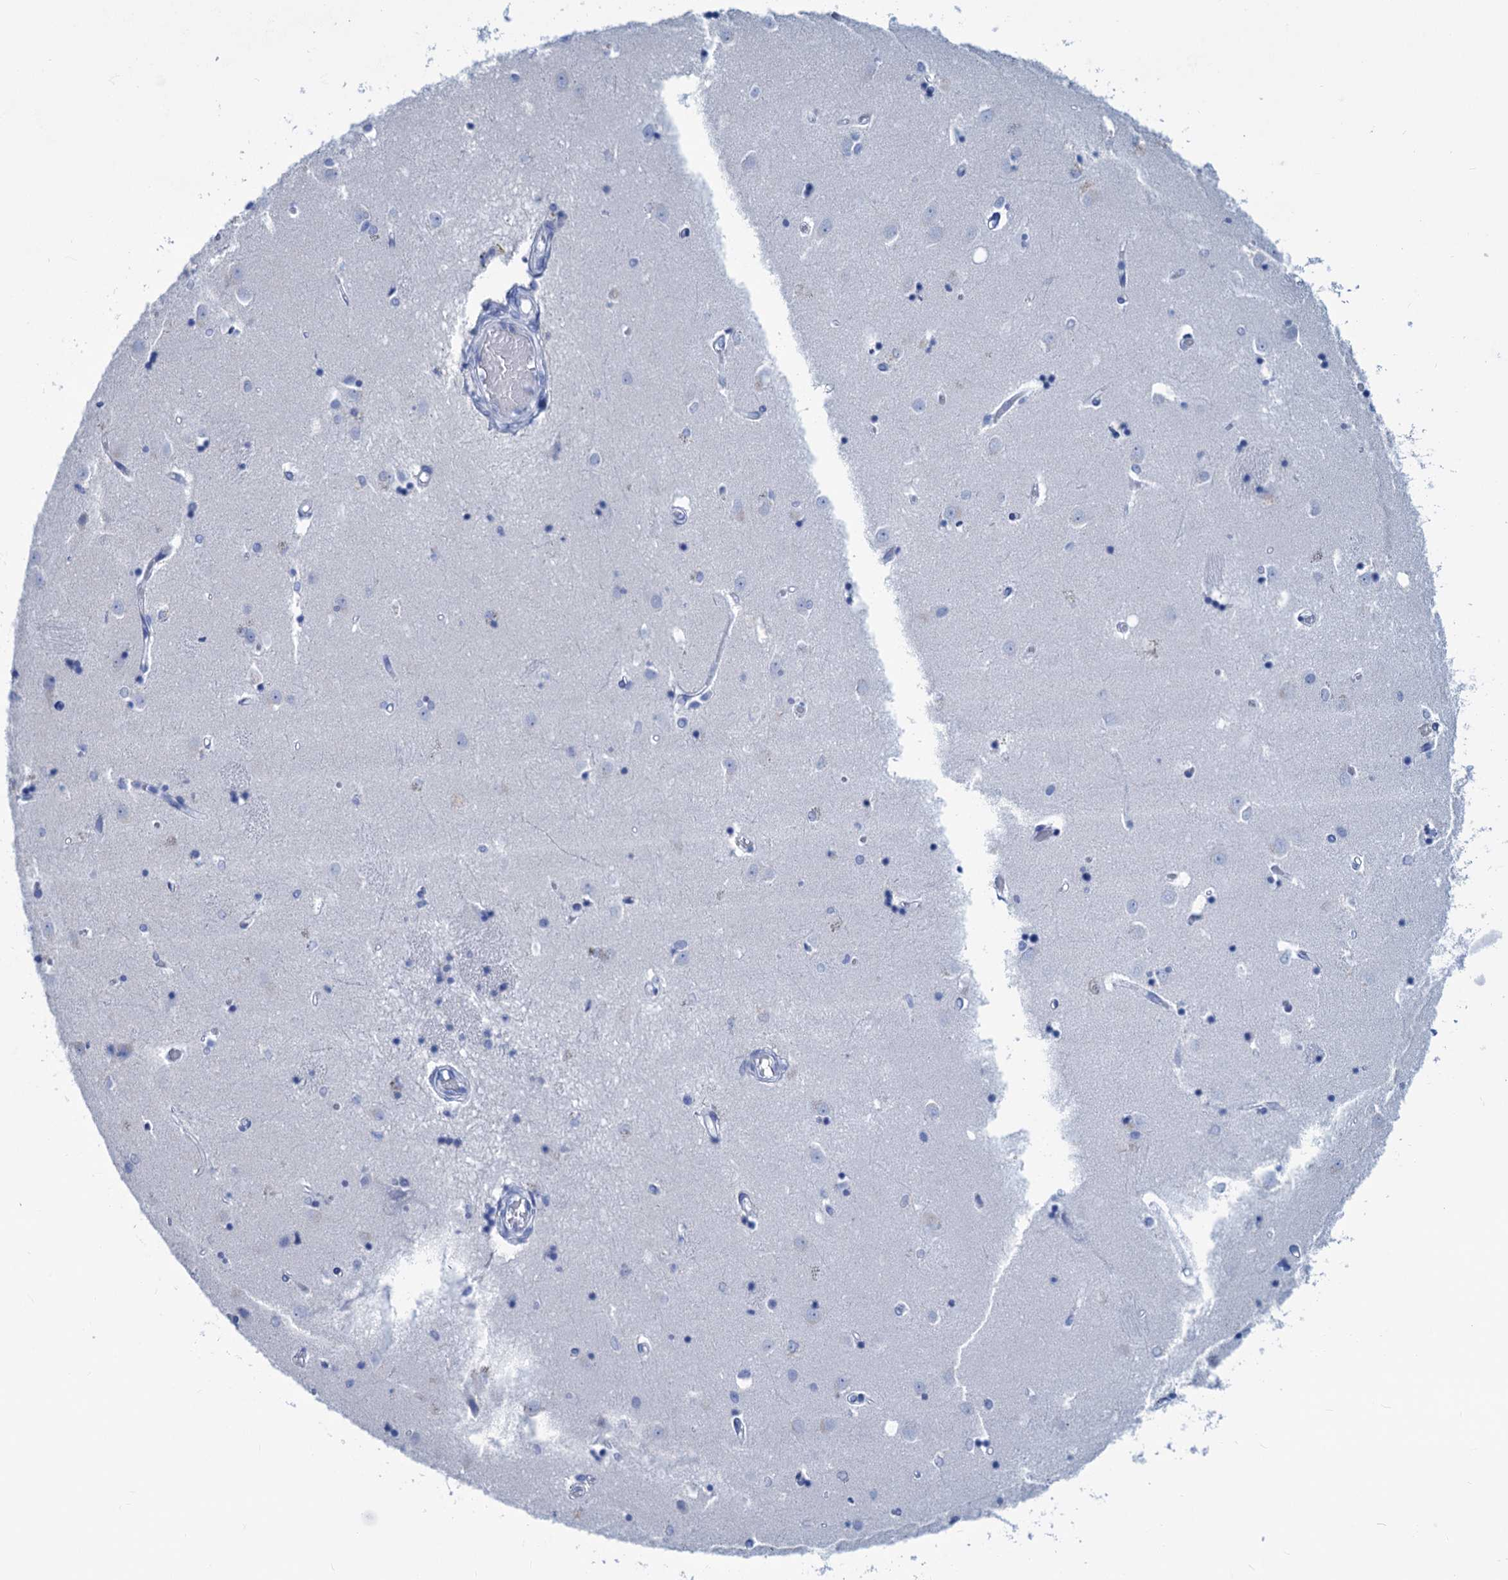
{"staining": {"intensity": "negative", "quantity": "none", "location": "none"}, "tissue": "caudate", "cell_type": "Glial cells", "image_type": "normal", "snomed": [{"axis": "morphology", "description": "Normal tissue, NOS"}, {"axis": "topography", "description": "Lateral ventricle wall"}], "caption": "A high-resolution histopathology image shows immunohistochemistry staining of benign caudate, which shows no significant expression in glial cells.", "gene": "CABYR", "patient": {"sex": "male", "age": 45}}